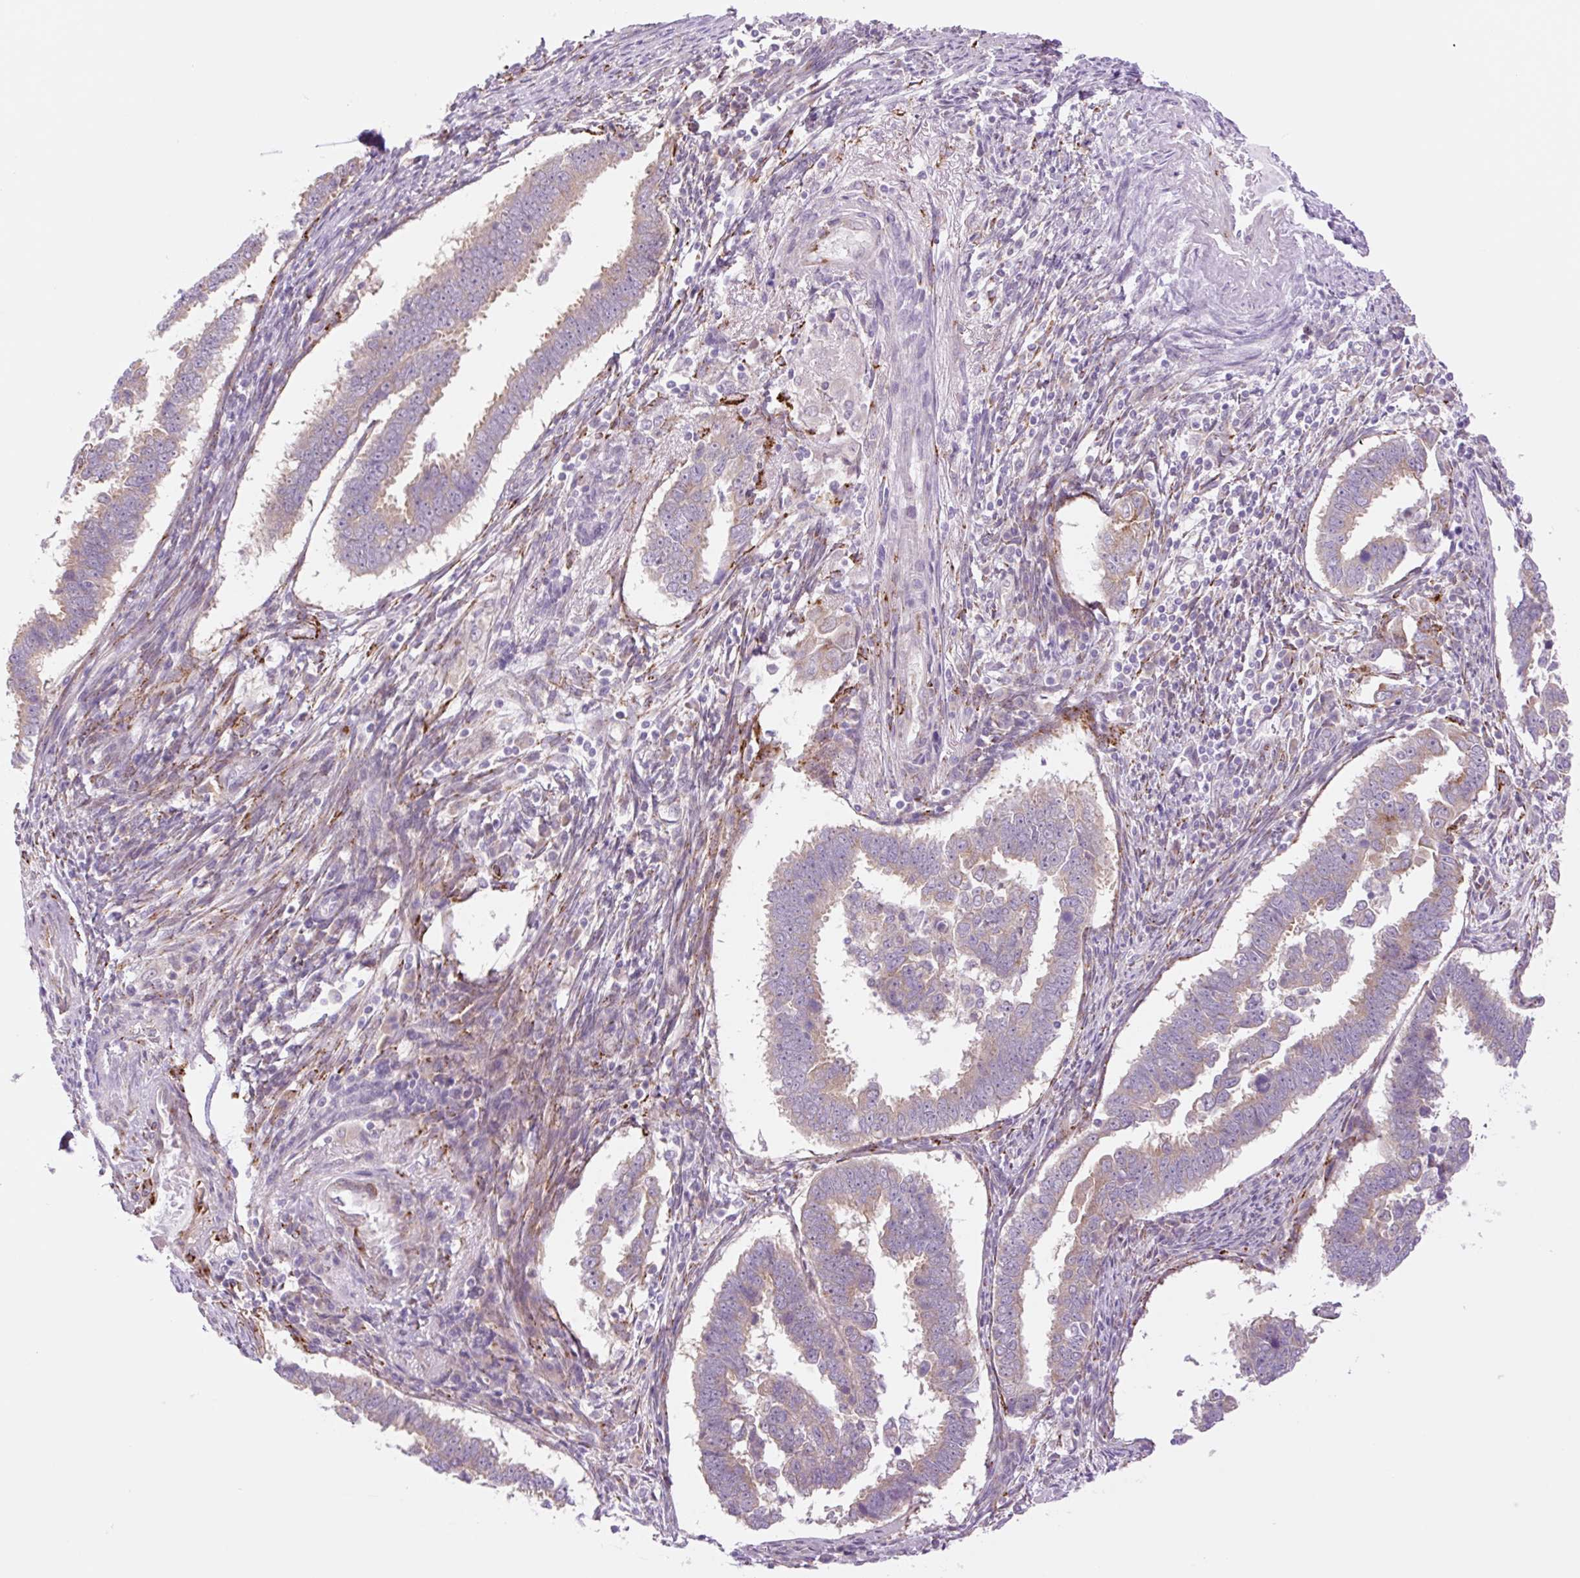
{"staining": {"intensity": "moderate", "quantity": ">75%", "location": "cytoplasmic/membranous"}, "tissue": "endometrial cancer", "cell_type": "Tumor cells", "image_type": "cancer", "snomed": [{"axis": "morphology", "description": "Adenocarcinoma, NOS"}, {"axis": "topography", "description": "Endometrium"}], "caption": "Protein expression by immunohistochemistry (IHC) displays moderate cytoplasmic/membranous expression in approximately >75% of tumor cells in endometrial cancer. (DAB = brown stain, brightfield microscopy at high magnification).", "gene": "COL5A1", "patient": {"sex": "female", "age": 75}}